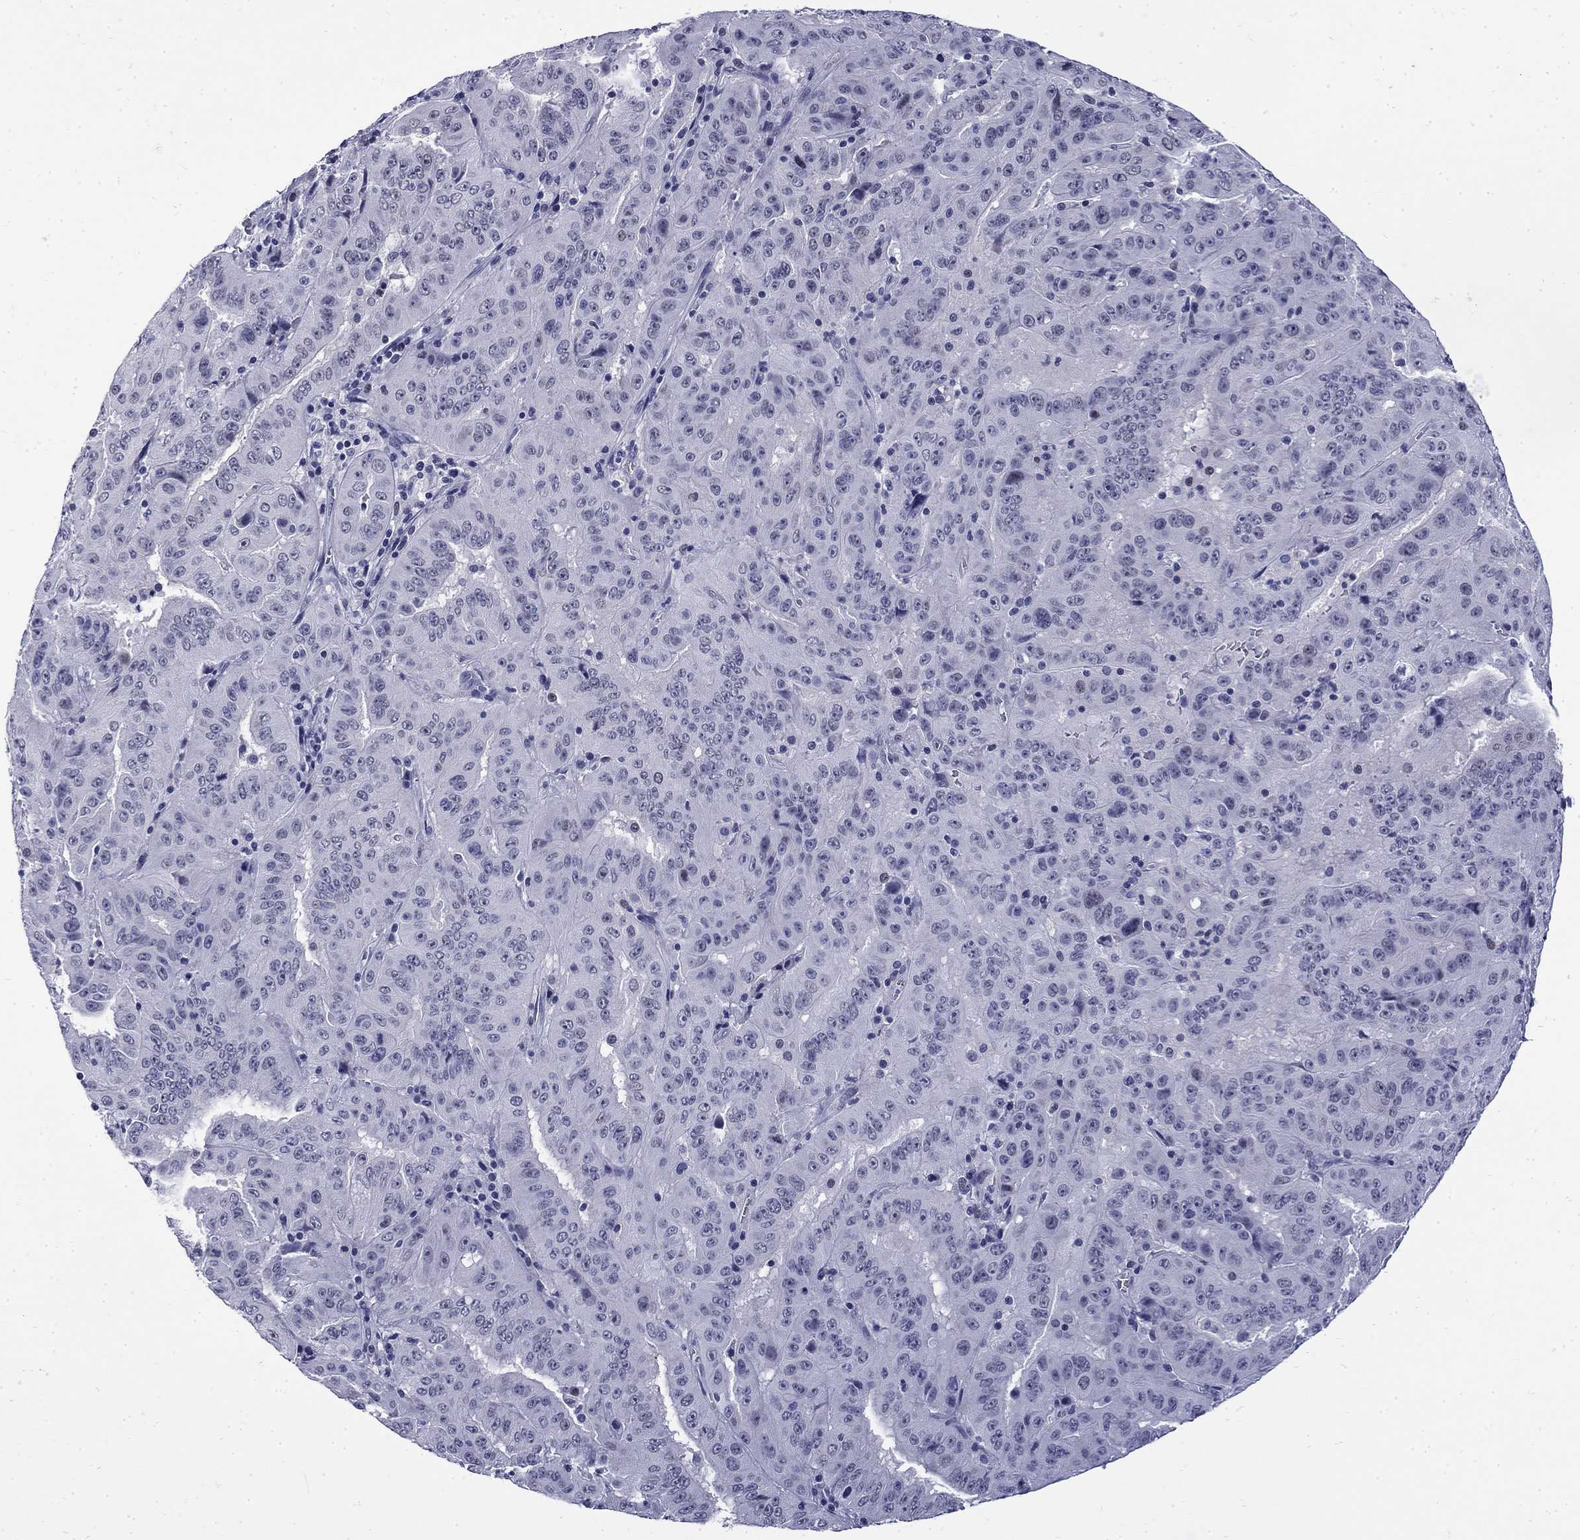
{"staining": {"intensity": "negative", "quantity": "none", "location": "none"}, "tissue": "pancreatic cancer", "cell_type": "Tumor cells", "image_type": "cancer", "snomed": [{"axis": "morphology", "description": "Adenocarcinoma, NOS"}, {"axis": "topography", "description": "Pancreas"}], "caption": "Tumor cells are negative for brown protein staining in pancreatic cancer.", "gene": "MGARP", "patient": {"sex": "male", "age": 63}}